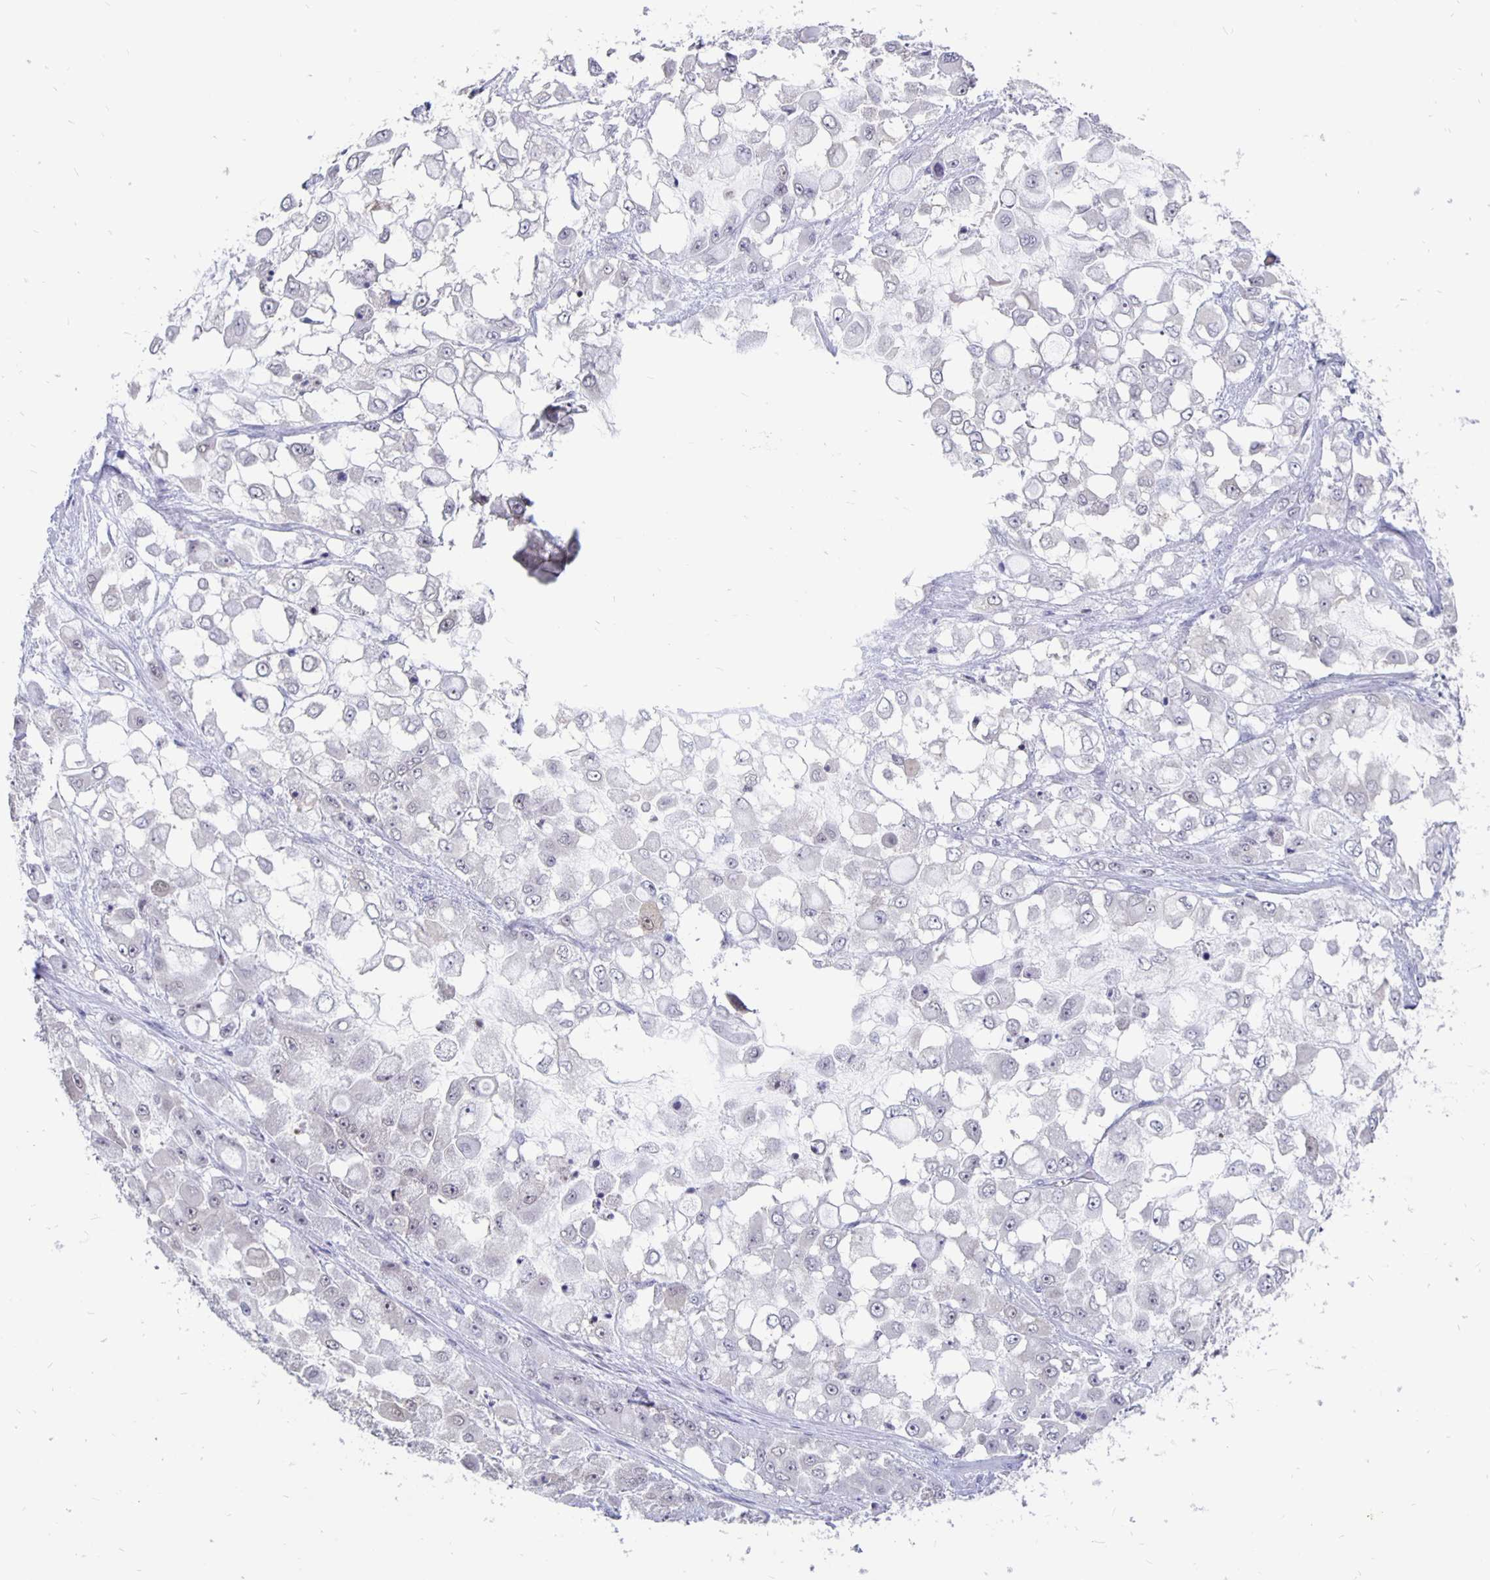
{"staining": {"intensity": "weak", "quantity": "<25%", "location": "nuclear"}, "tissue": "stomach cancer", "cell_type": "Tumor cells", "image_type": "cancer", "snomed": [{"axis": "morphology", "description": "Adenocarcinoma, NOS"}, {"axis": "topography", "description": "Stomach"}], "caption": "Micrograph shows no significant protein expression in tumor cells of stomach cancer (adenocarcinoma).", "gene": "ZNF691", "patient": {"sex": "female", "age": 76}}